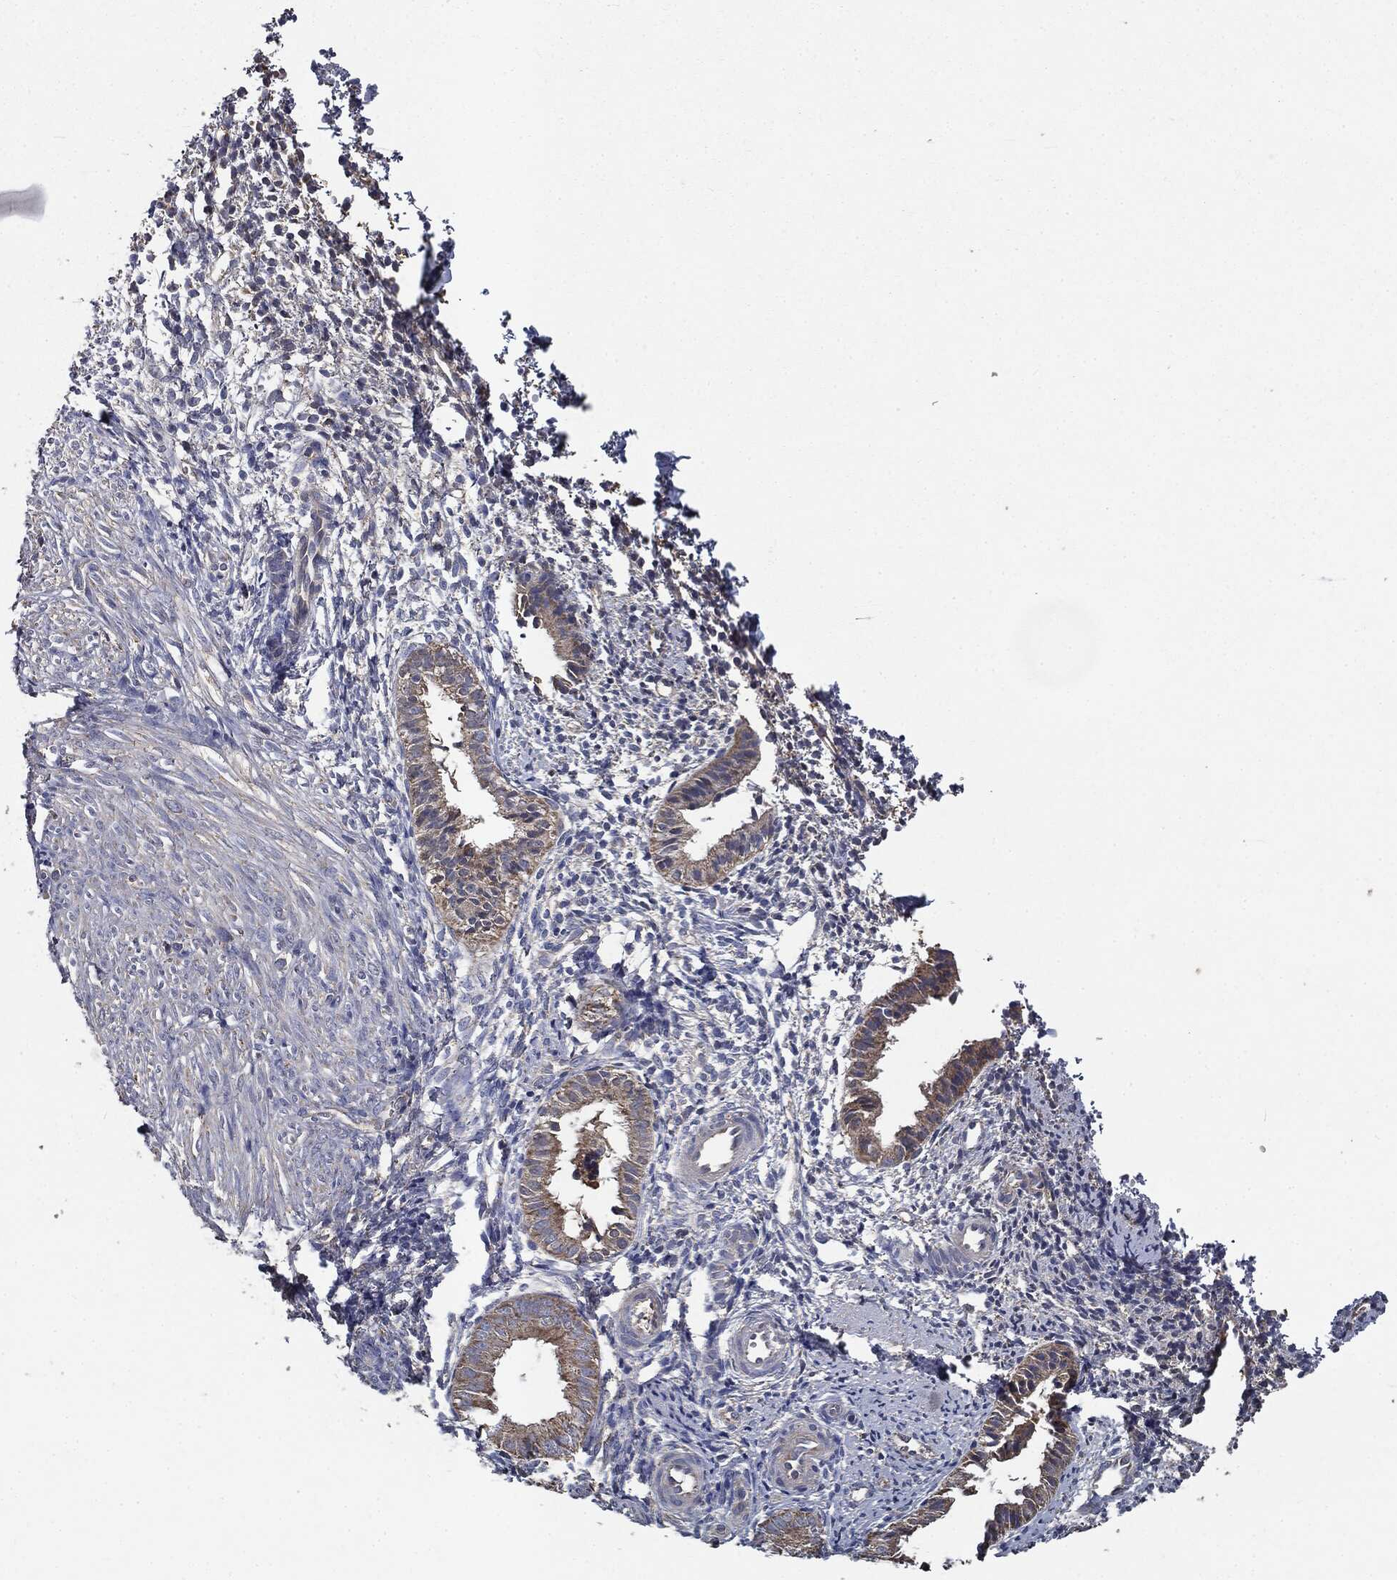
{"staining": {"intensity": "negative", "quantity": "none", "location": "none"}, "tissue": "endometrium", "cell_type": "Cells in endometrial stroma", "image_type": "normal", "snomed": [{"axis": "morphology", "description": "Normal tissue, NOS"}, {"axis": "topography", "description": "Endometrium"}], "caption": "High magnification brightfield microscopy of benign endometrium stained with DAB (brown) and counterstained with hematoxylin (blue): cells in endometrial stroma show no significant positivity.", "gene": "MAPK6", "patient": {"sex": "female", "age": 47}}